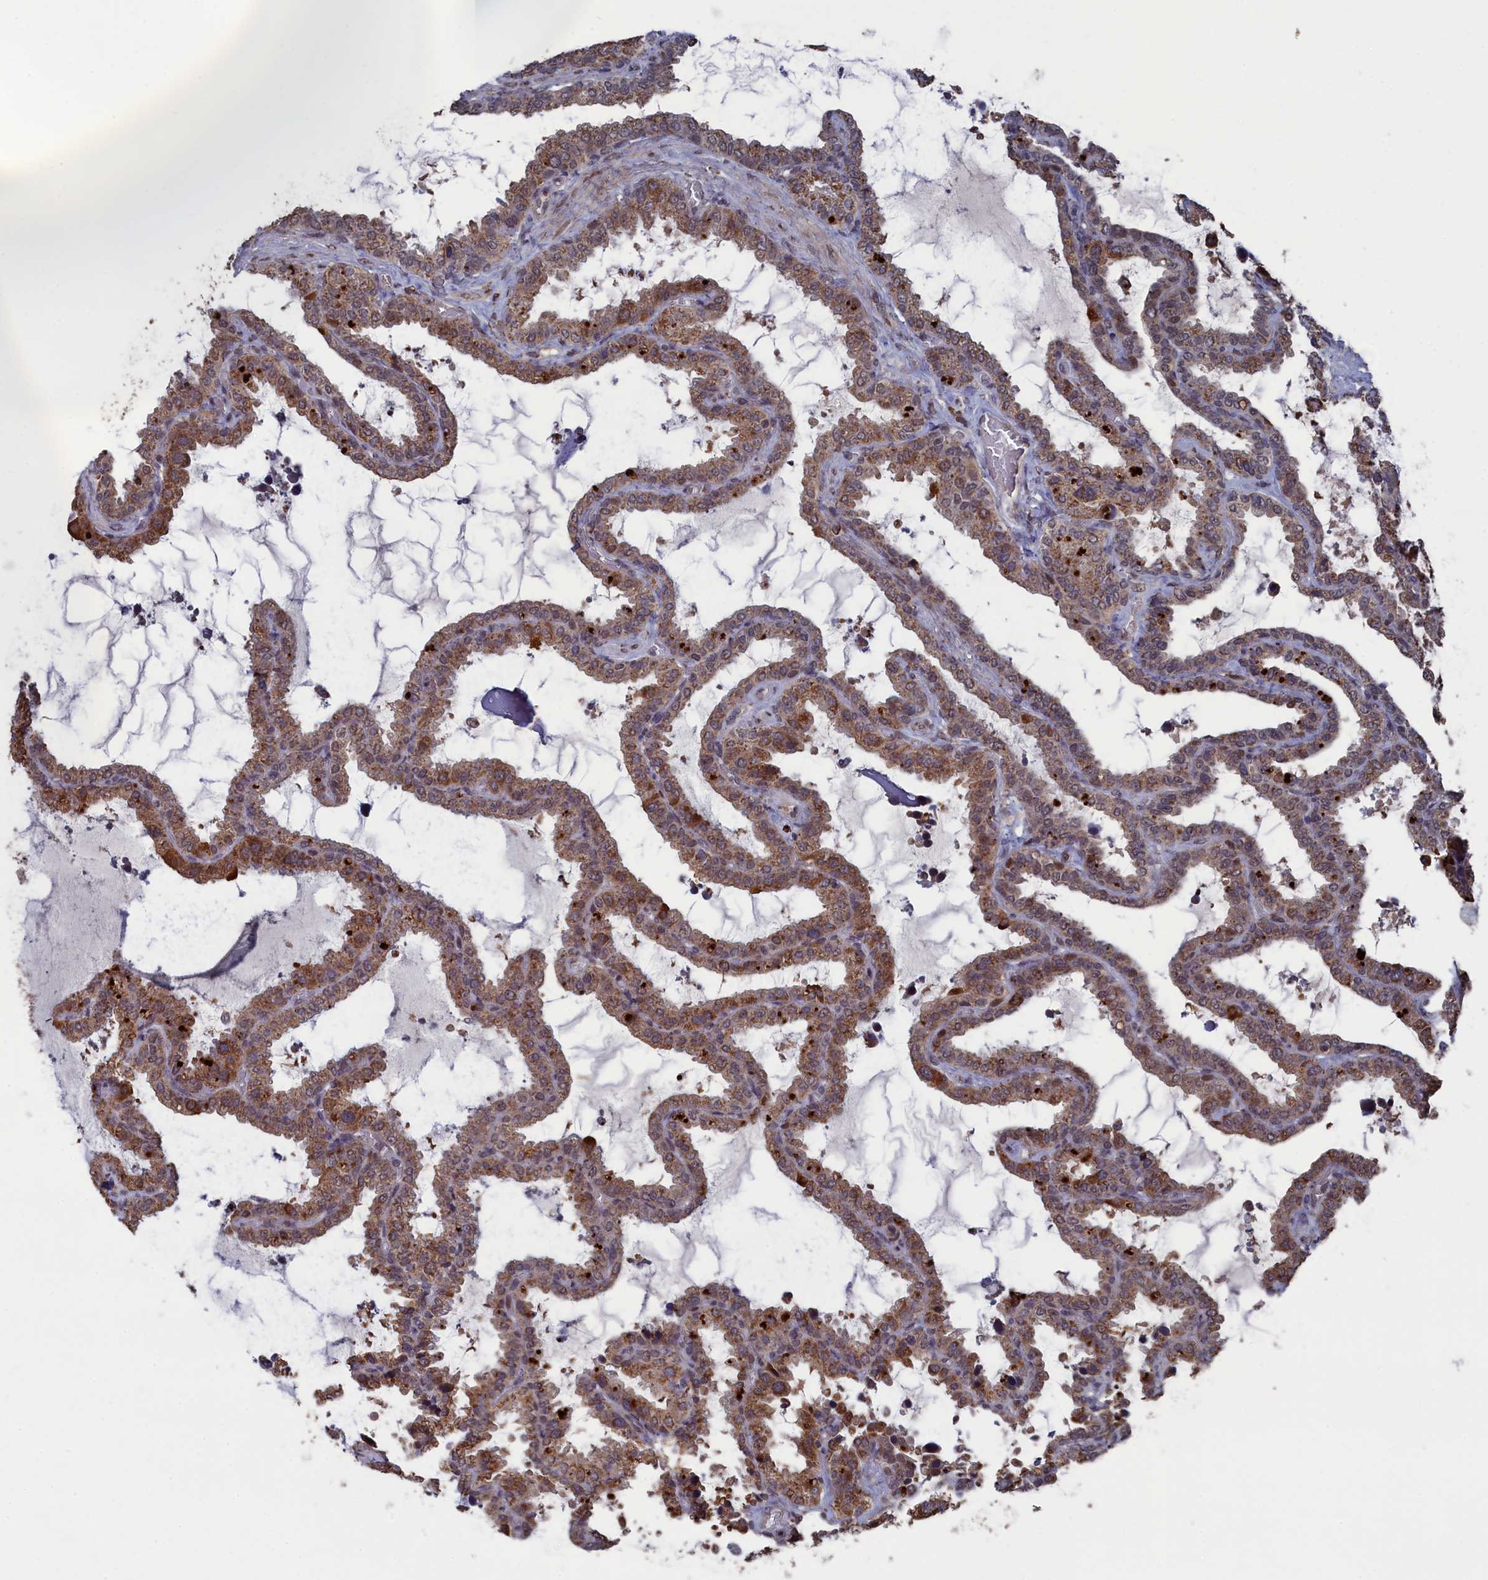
{"staining": {"intensity": "moderate", "quantity": ">75%", "location": "cytoplasmic/membranous"}, "tissue": "seminal vesicle", "cell_type": "Glandular cells", "image_type": "normal", "snomed": [{"axis": "morphology", "description": "Normal tissue, NOS"}, {"axis": "topography", "description": "Seminal veicle"}], "caption": "Immunohistochemistry histopathology image of unremarkable human seminal vesicle stained for a protein (brown), which displays medium levels of moderate cytoplasmic/membranous positivity in approximately >75% of glandular cells.", "gene": "CEACAM21", "patient": {"sex": "male", "age": 46}}